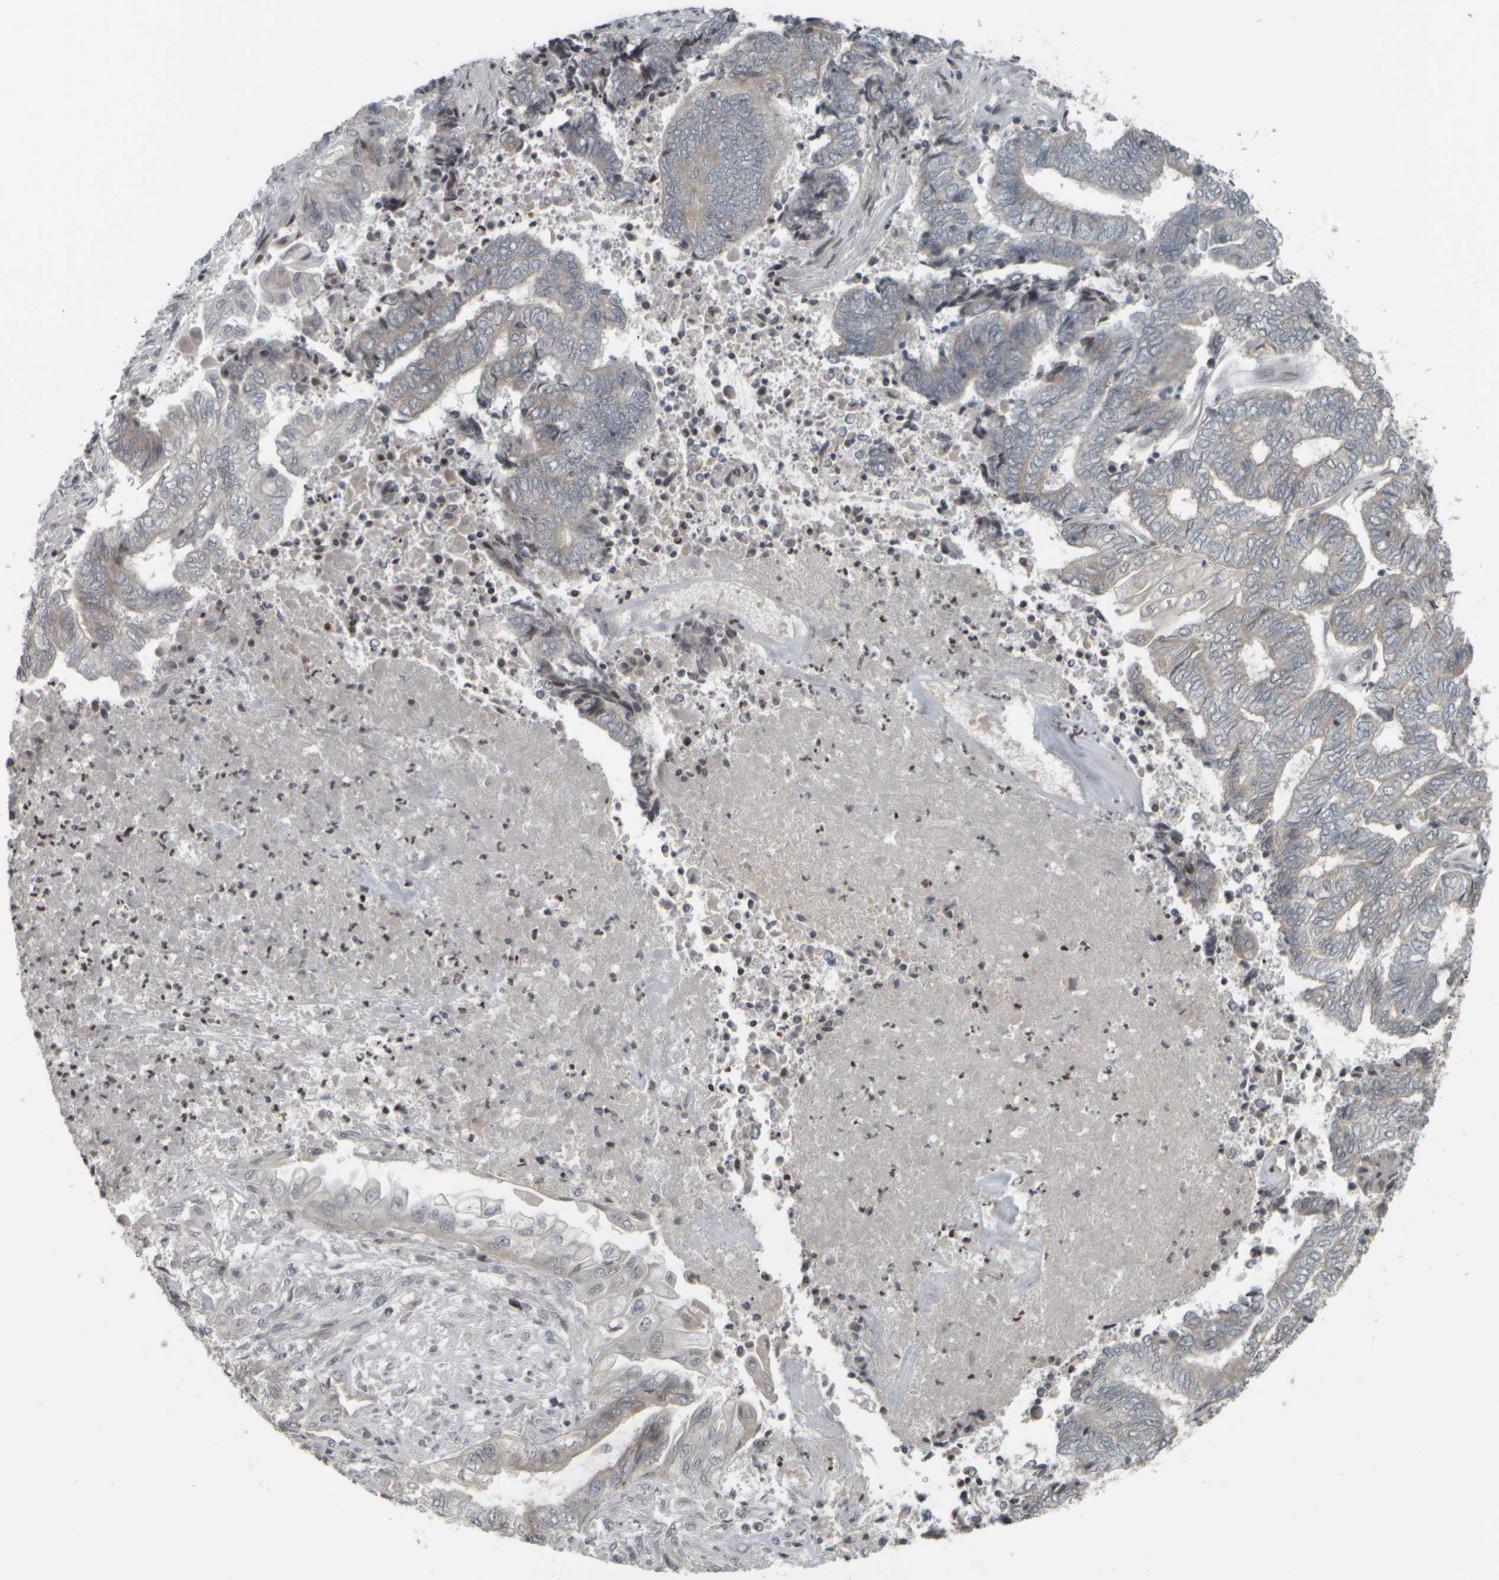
{"staining": {"intensity": "weak", "quantity": "<25%", "location": "cytoplasmic/membranous"}, "tissue": "endometrial cancer", "cell_type": "Tumor cells", "image_type": "cancer", "snomed": [{"axis": "morphology", "description": "Adenocarcinoma, NOS"}, {"axis": "topography", "description": "Uterus"}, {"axis": "topography", "description": "Endometrium"}], "caption": "Micrograph shows no significant protein staining in tumor cells of endometrial cancer. (DAB (3,3'-diaminobenzidine) immunohistochemistry (IHC) with hematoxylin counter stain).", "gene": "NAPG", "patient": {"sex": "female", "age": 70}}